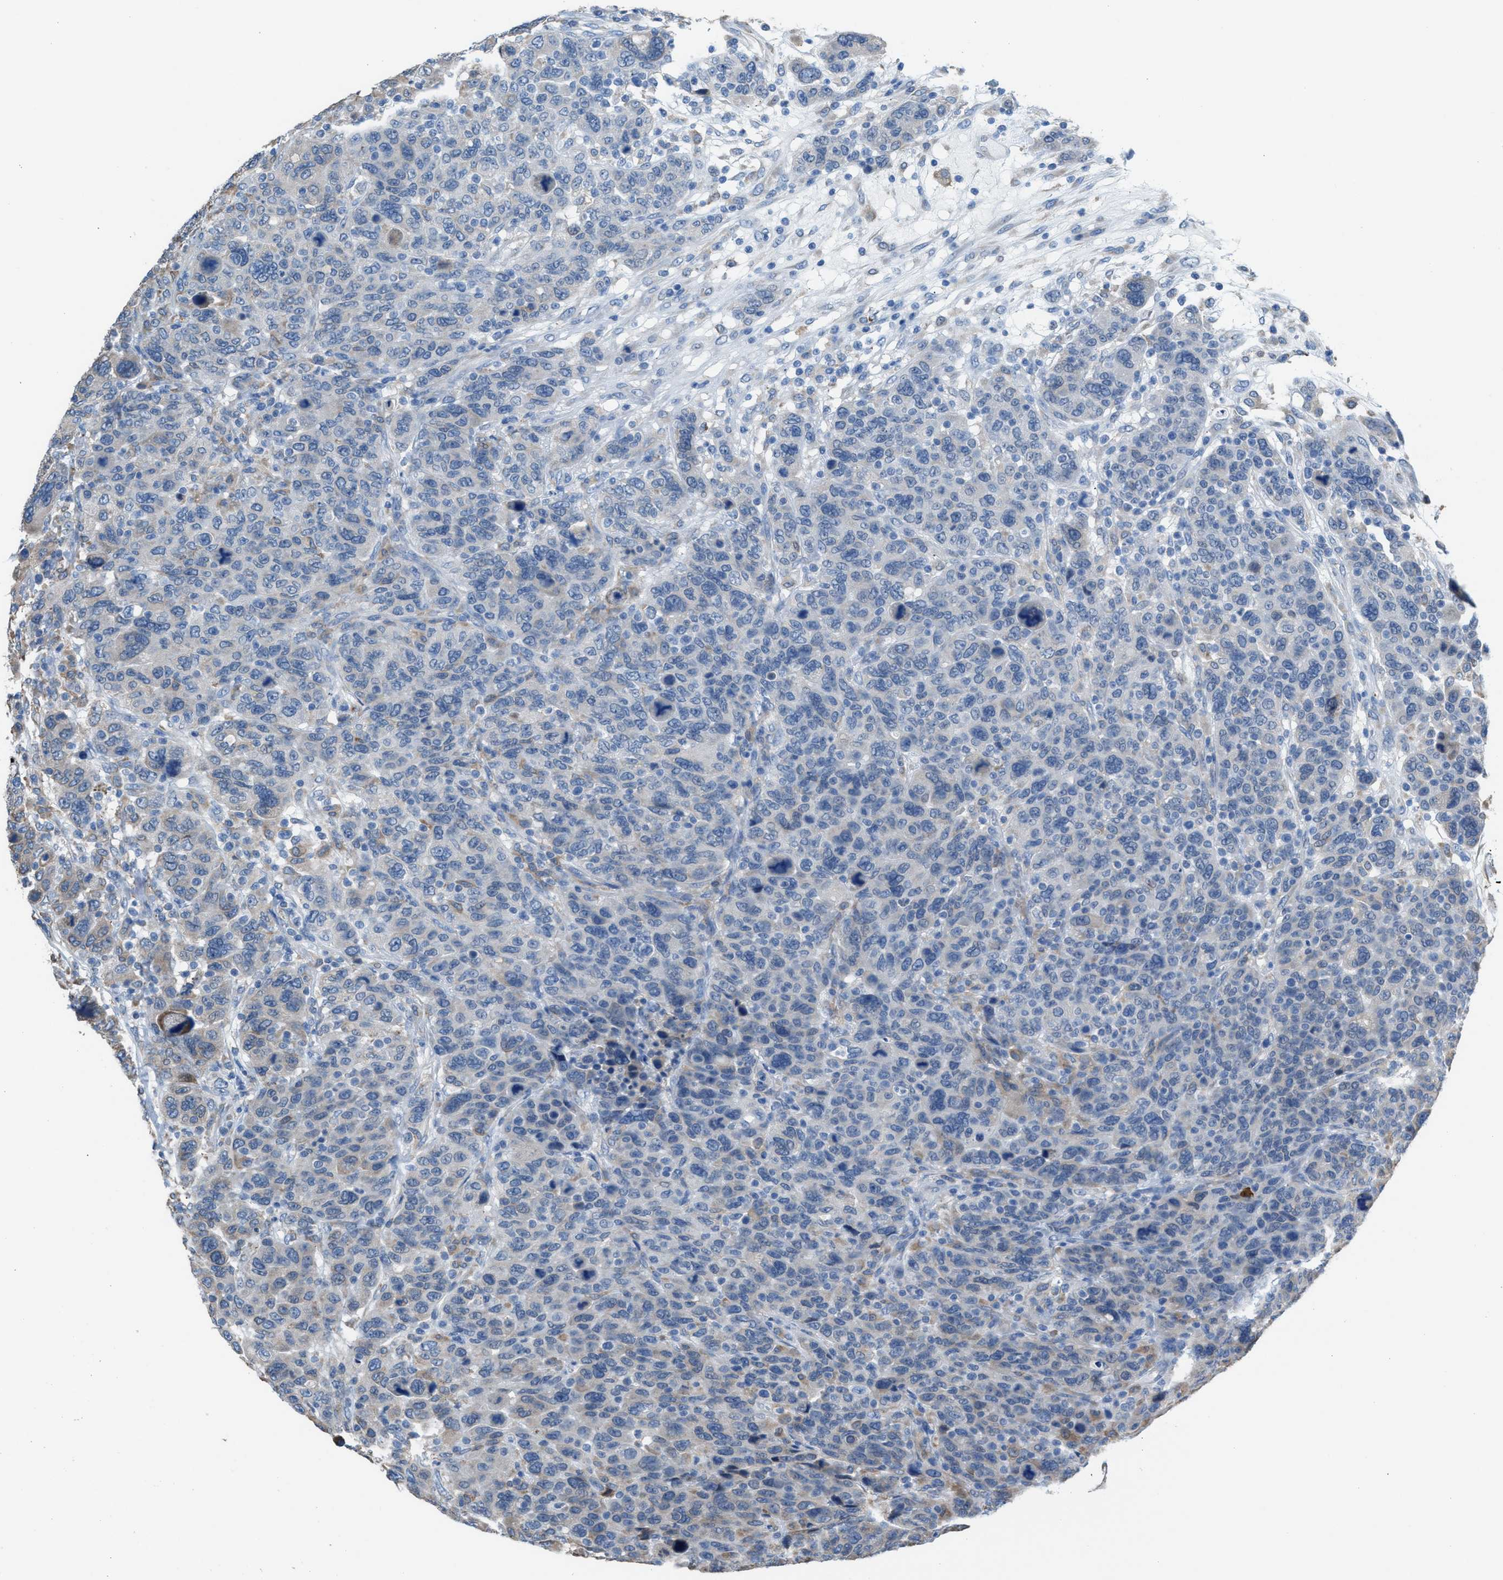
{"staining": {"intensity": "negative", "quantity": "none", "location": "none"}, "tissue": "breast cancer", "cell_type": "Tumor cells", "image_type": "cancer", "snomed": [{"axis": "morphology", "description": "Duct carcinoma"}, {"axis": "topography", "description": "Breast"}], "caption": "Breast cancer stained for a protein using immunohistochemistry (IHC) exhibits no staining tumor cells.", "gene": "CA3", "patient": {"sex": "female", "age": 37}}